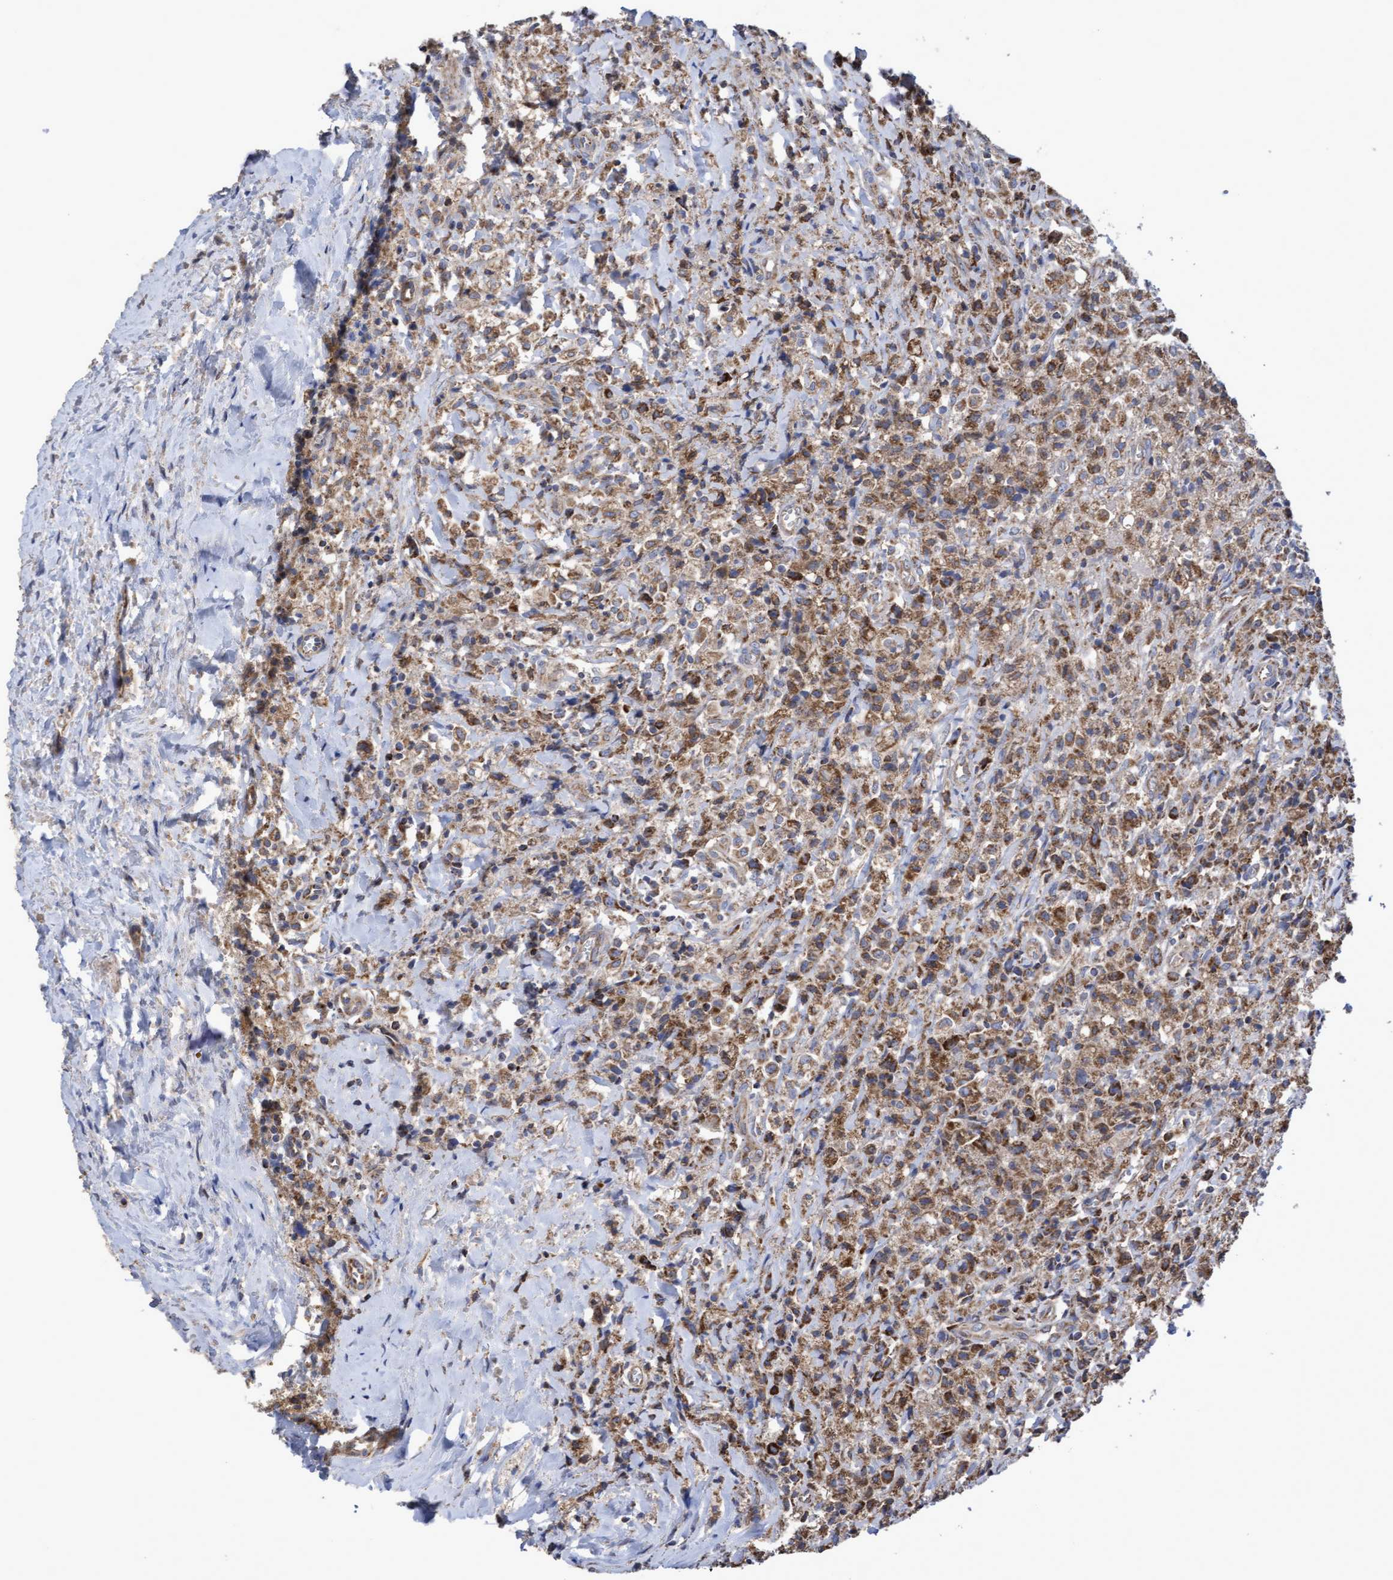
{"staining": {"intensity": "moderate", "quantity": ">75%", "location": "cytoplasmic/membranous"}, "tissue": "testis cancer", "cell_type": "Tumor cells", "image_type": "cancer", "snomed": [{"axis": "morphology", "description": "Carcinoma, Embryonal, NOS"}, {"axis": "topography", "description": "Testis"}], "caption": "Embryonal carcinoma (testis) tissue exhibits moderate cytoplasmic/membranous positivity in about >75% of tumor cells, visualized by immunohistochemistry. (DAB = brown stain, brightfield microscopy at high magnification).", "gene": "COBL", "patient": {"sex": "male", "age": 2}}